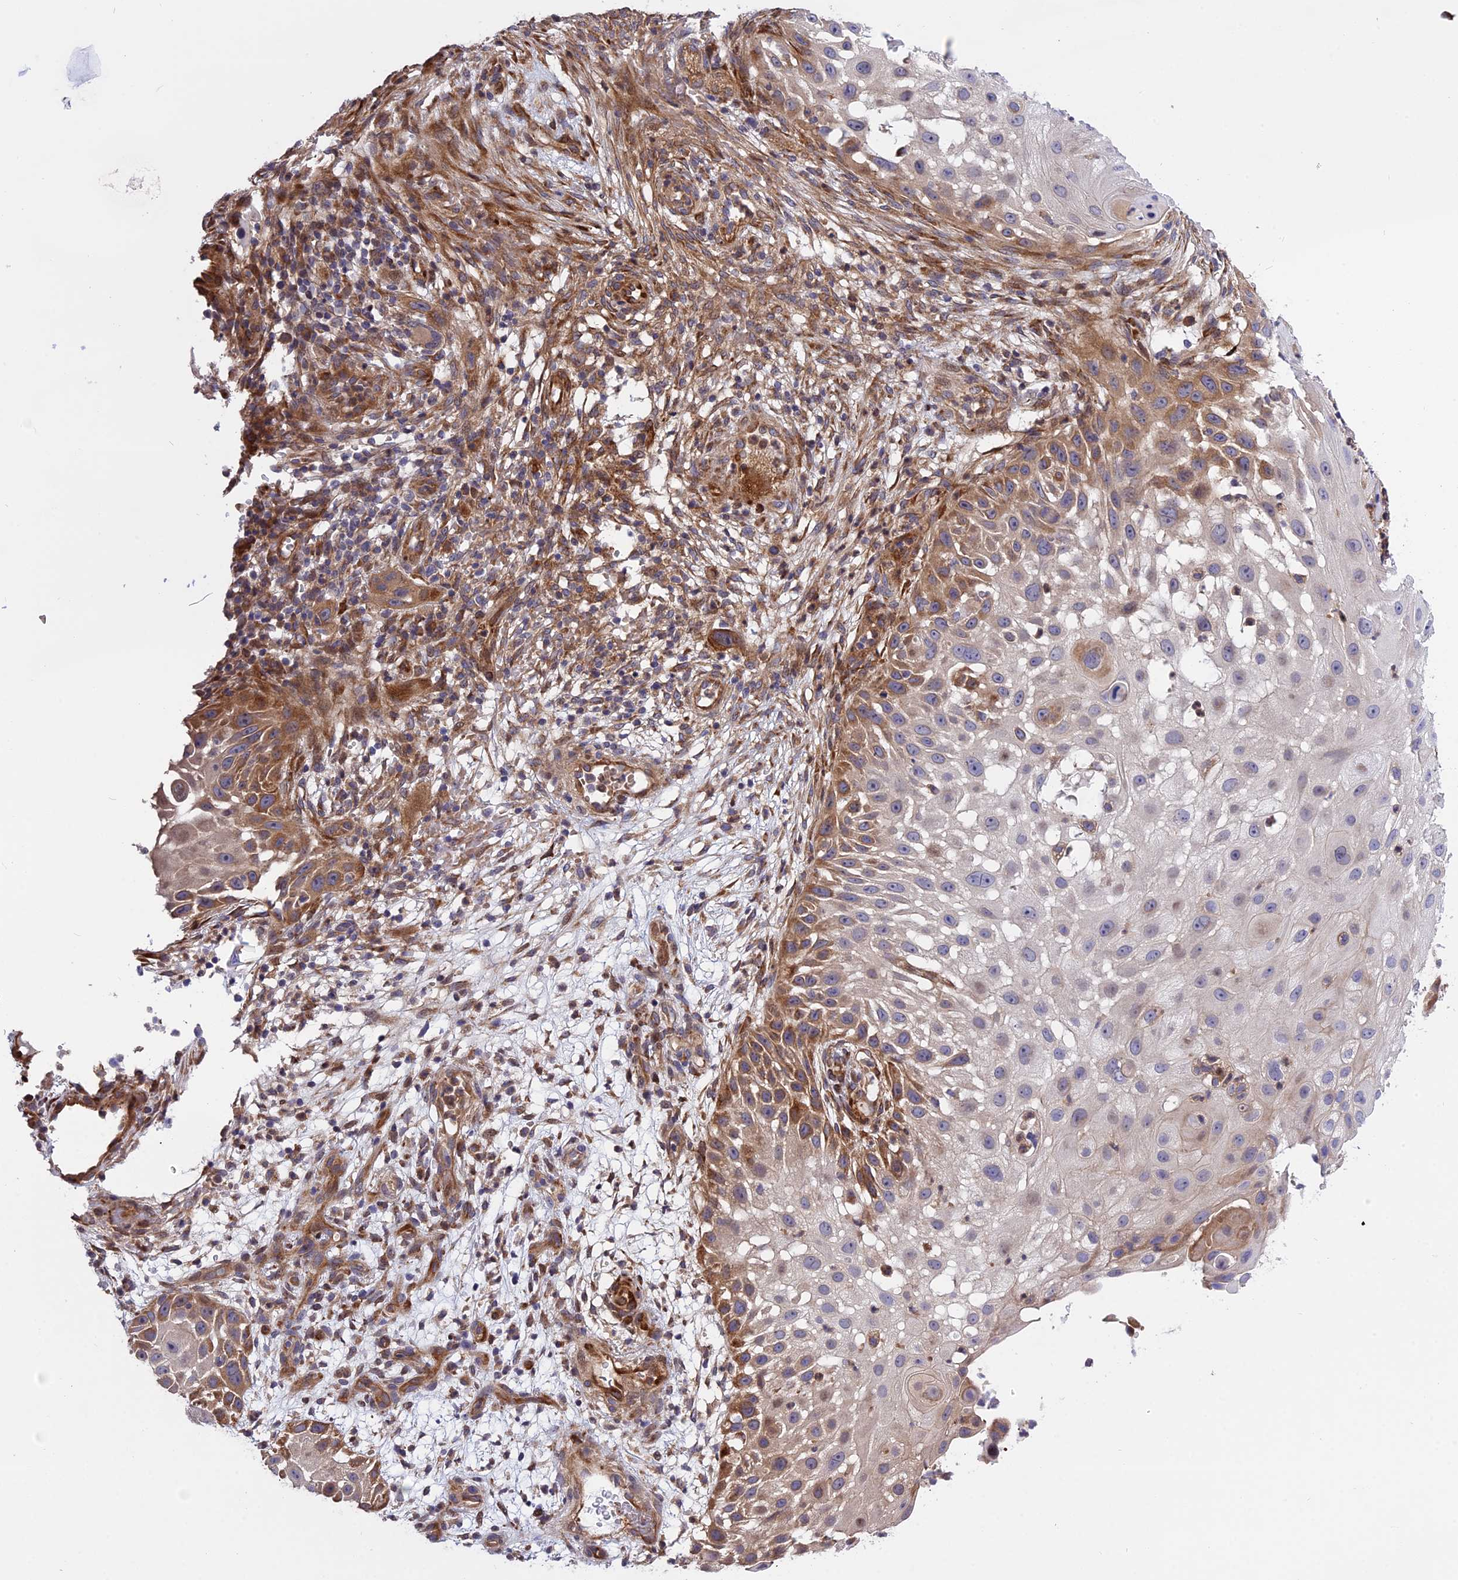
{"staining": {"intensity": "moderate", "quantity": "25%-75%", "location": "cytoplasmic/membranous"}, "tissue": "skin cancer", "cell_type": "Tumor cells", "image_type": "cancer", "snomed": [{"axis": "morphology", "description": "Squamous cell carcinoma, NOS"}, {"axis": "topography", "description": "Skin"}], "caption": "A photomicrograph of squamous cell carcinoma (skin) stained for a protein exhibits moderate cytoplasmic/membranous brown staining in tumor cells. (DAB = brown stain, brightfield microscopy at high magnification).", "gene": "DDX60L", "patient": {"sex": "female", "age": 44}}